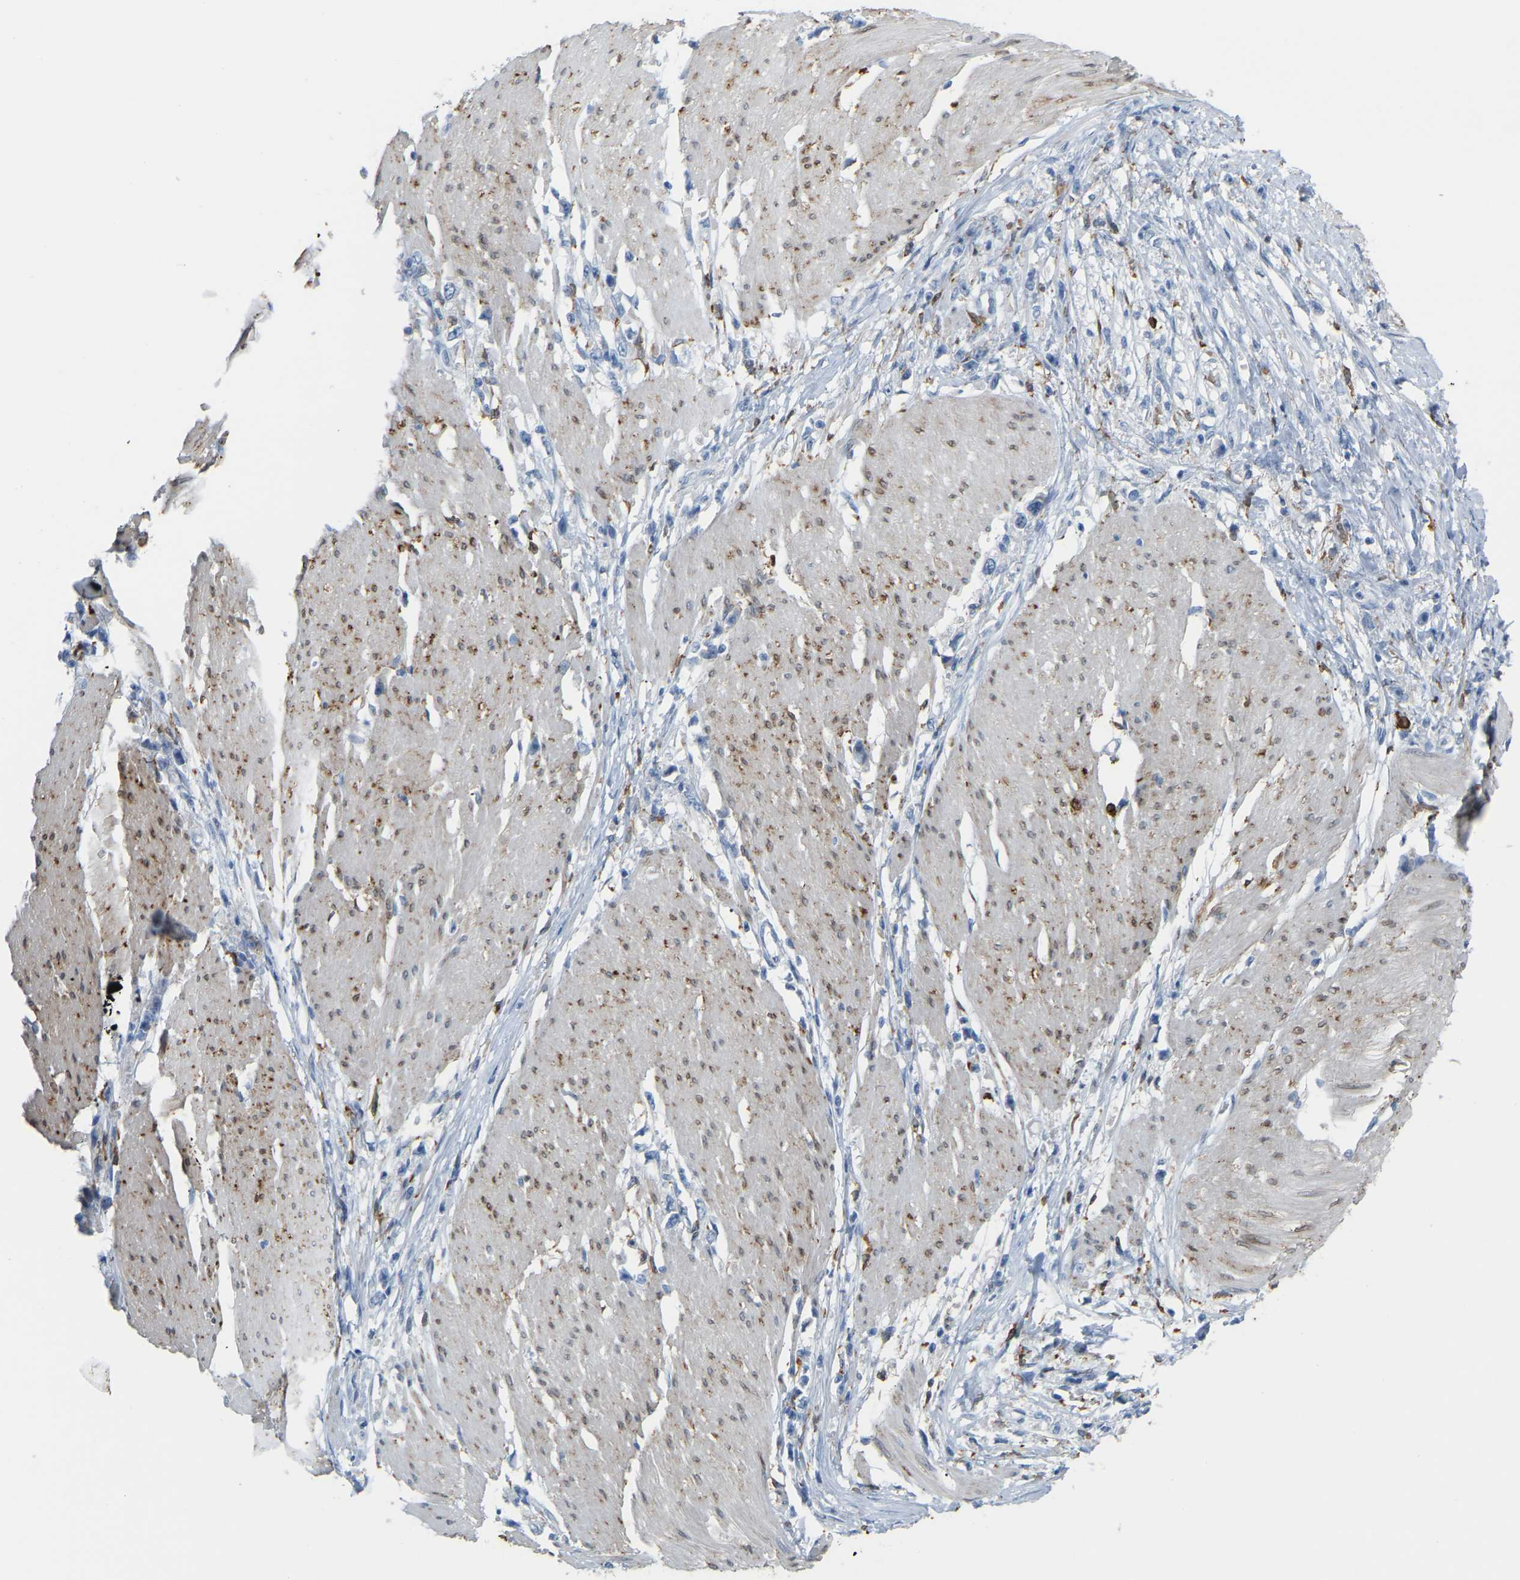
{"staining": {"intensity": "negative", "quantity": "none", "location": "none"}, "tissue": "stomach cancer", "cell_type": "Tumor cells", "image_type": "cancer", "snomed": [{"axis": "morphology", "description": "Adenocarcinoma, NOS"}, {"axis": "topography", "description": "Stomach"}], "caption": "A photomicrograph of human stomach cancer is negative for staining in tumor cells. The staining was performed using DAB (3,3'-diaminobenzidine) to visualize the protein expression in brown, while the nuclei were stained in blue with hematoxylin (Magnification: 20x).", "gene": "PTGS1", "patient": {"sex": "female", "age": 59}}